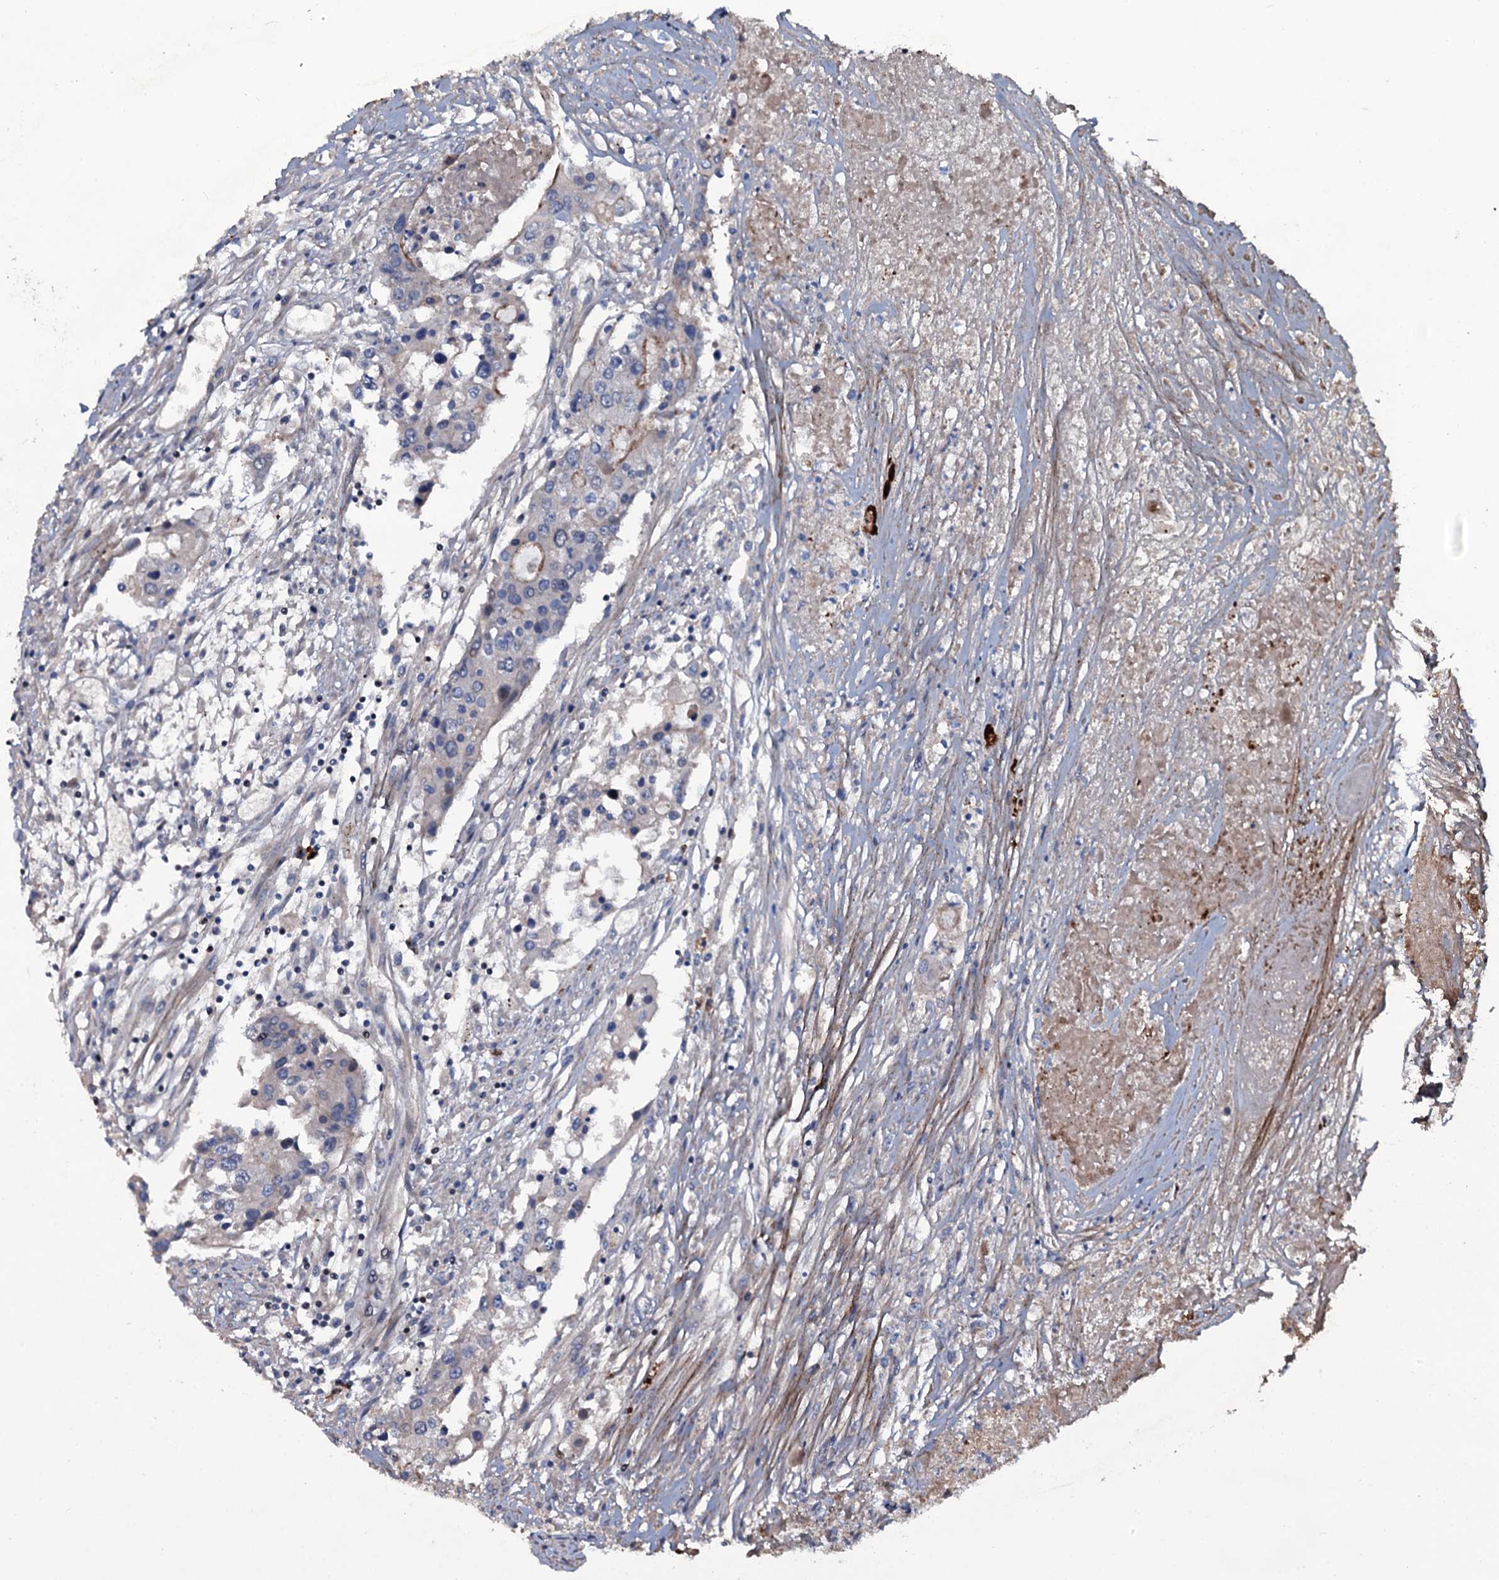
{"staining": {"intensity": "negative", "quantity": "none", "location": "none"}, "tissue": "colorectal cancer", "cell_type": "Tumor cells", "image_type": "cancer", "snomed": [{"axis": "morphology", "description": "Adenocarcinoma, NOS"}, {"axis": "topography", "description": "Colon"}], "caption": "Colorectal cancer was stained to show a protein in brown. There is no significant positivity in tumor cells.", "gene": "LYG2", "patient": {"sex": "male", "age": 77}}